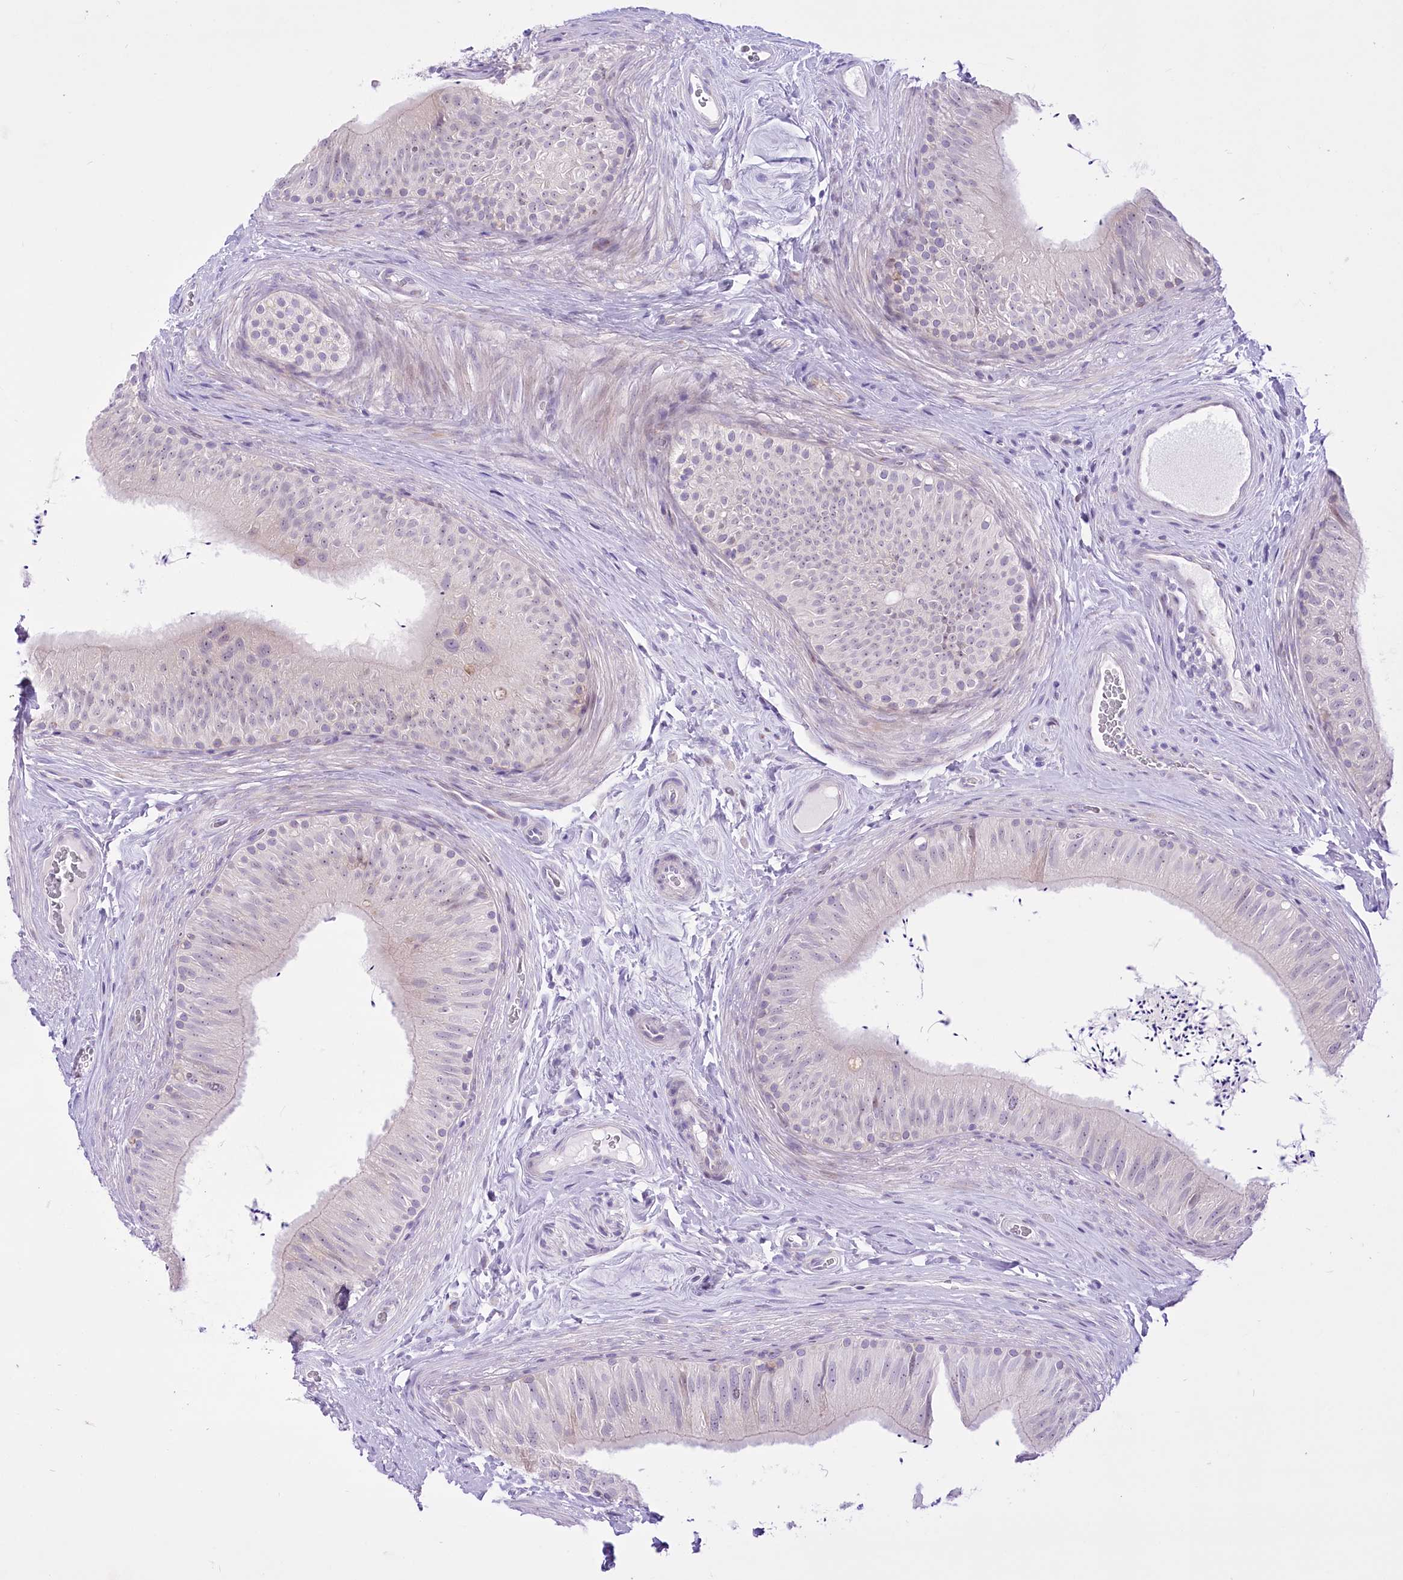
{"staining": {"intensity": "negative", "quantity": "none", "location": "none"}, "tissue": "epididymis", "cell_type": "Glandular cells", "image_type": "normal", "snomed": [{"axis": "morphology", "description": "Normal tissue, NOS"}, {"axis": "topography", "description": "Epididymis"}], "caption": "DAB immunohistochemical staining of normal human epididymis shows no significant positivity in glandular cells.", "gene": "BEND7", "patient": {"sex": "male", "age": 46}}